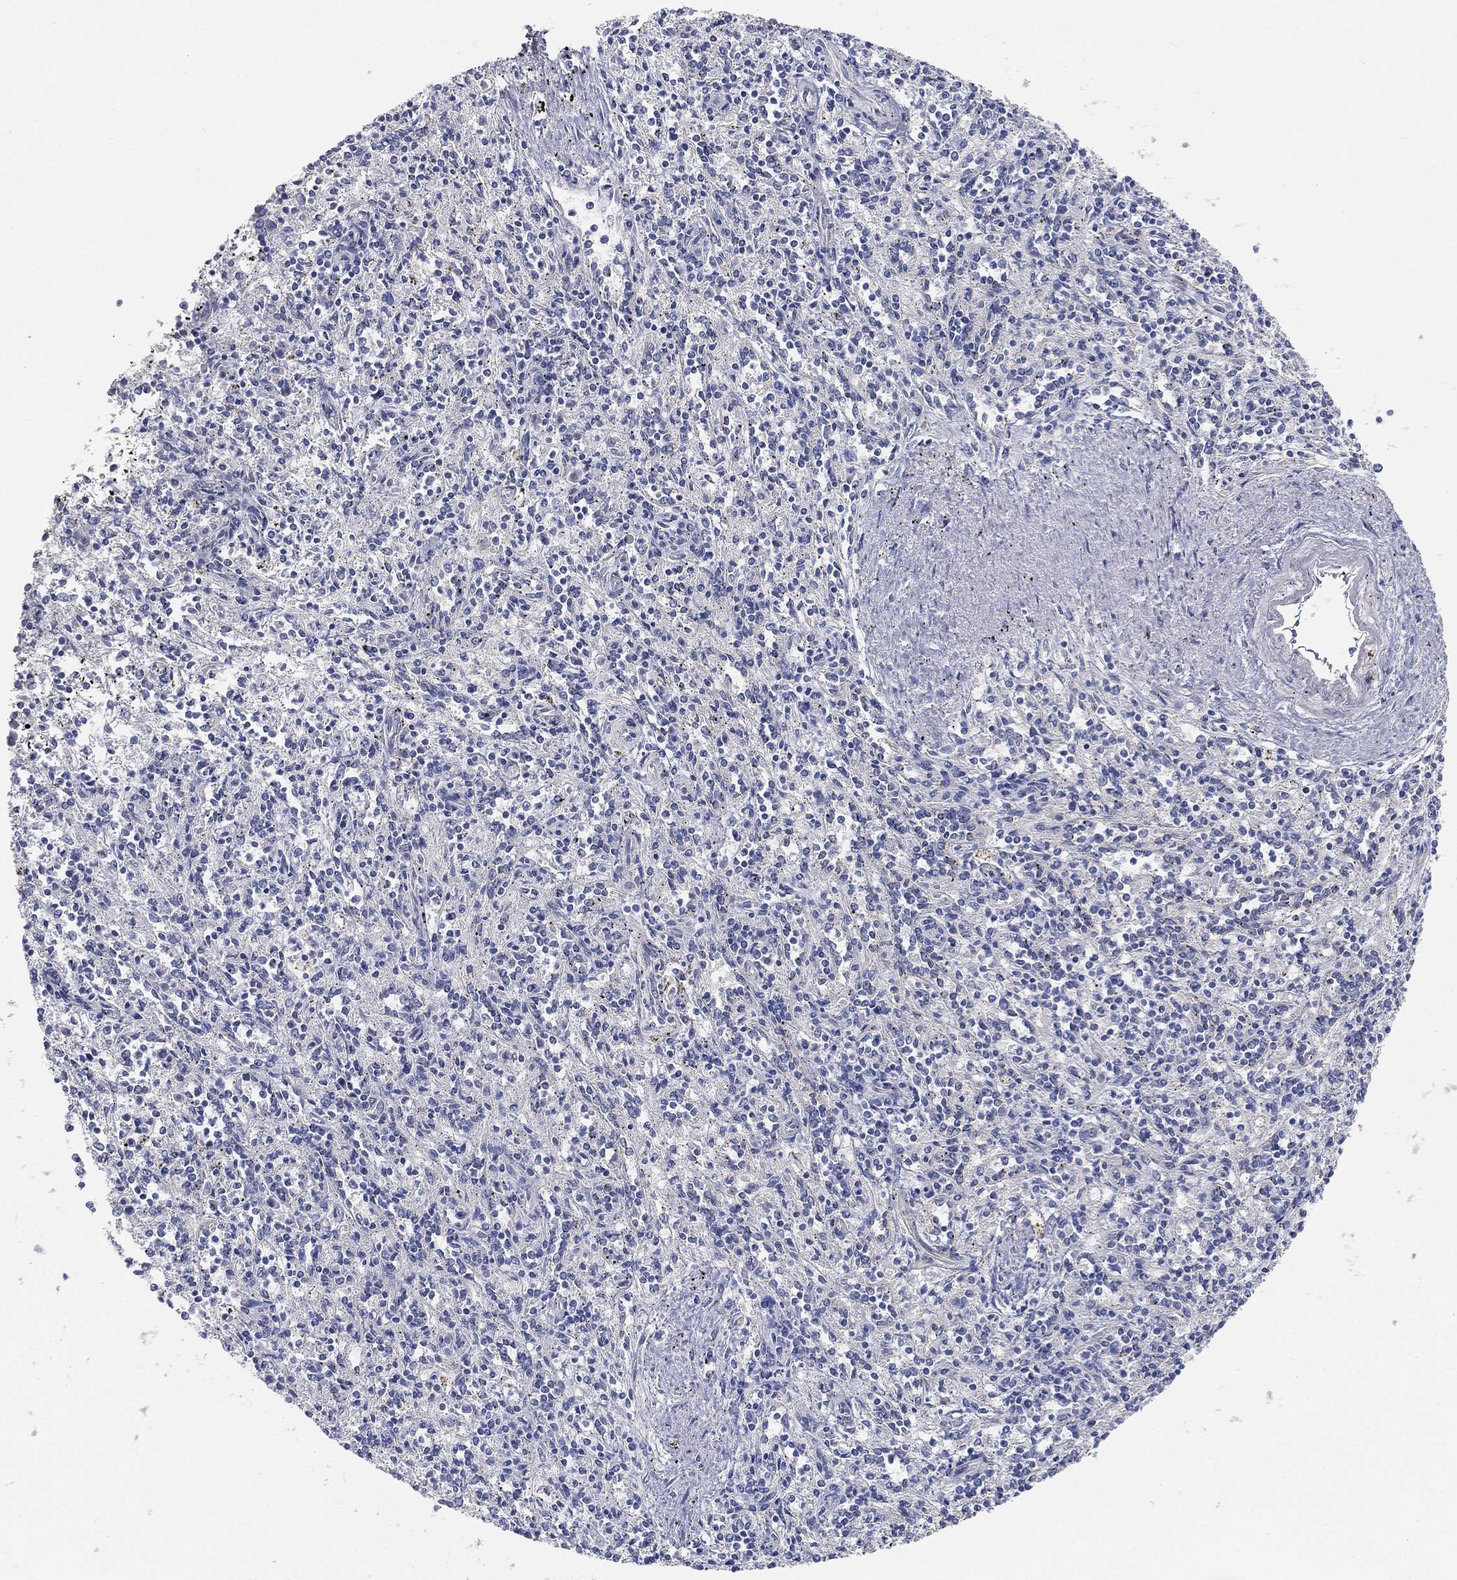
{"staining": {"intensity": "negative", "quantity": "none", "location": "none"}, "tissue": "spleen", "cell_type": "Cells in red pulp", "image_type": "normal", "snomed": [{"axis": "morphology", "description": "Normal tissue, NOS"}, {"axis": "topography", "description": "Spleen"}], "caption": "Immunohistochemical staining of benign human spleen displays no significant staining in cells in red pulp.", "gene": "TMEM25", "patient": {"sex": "male", "age": 69}}